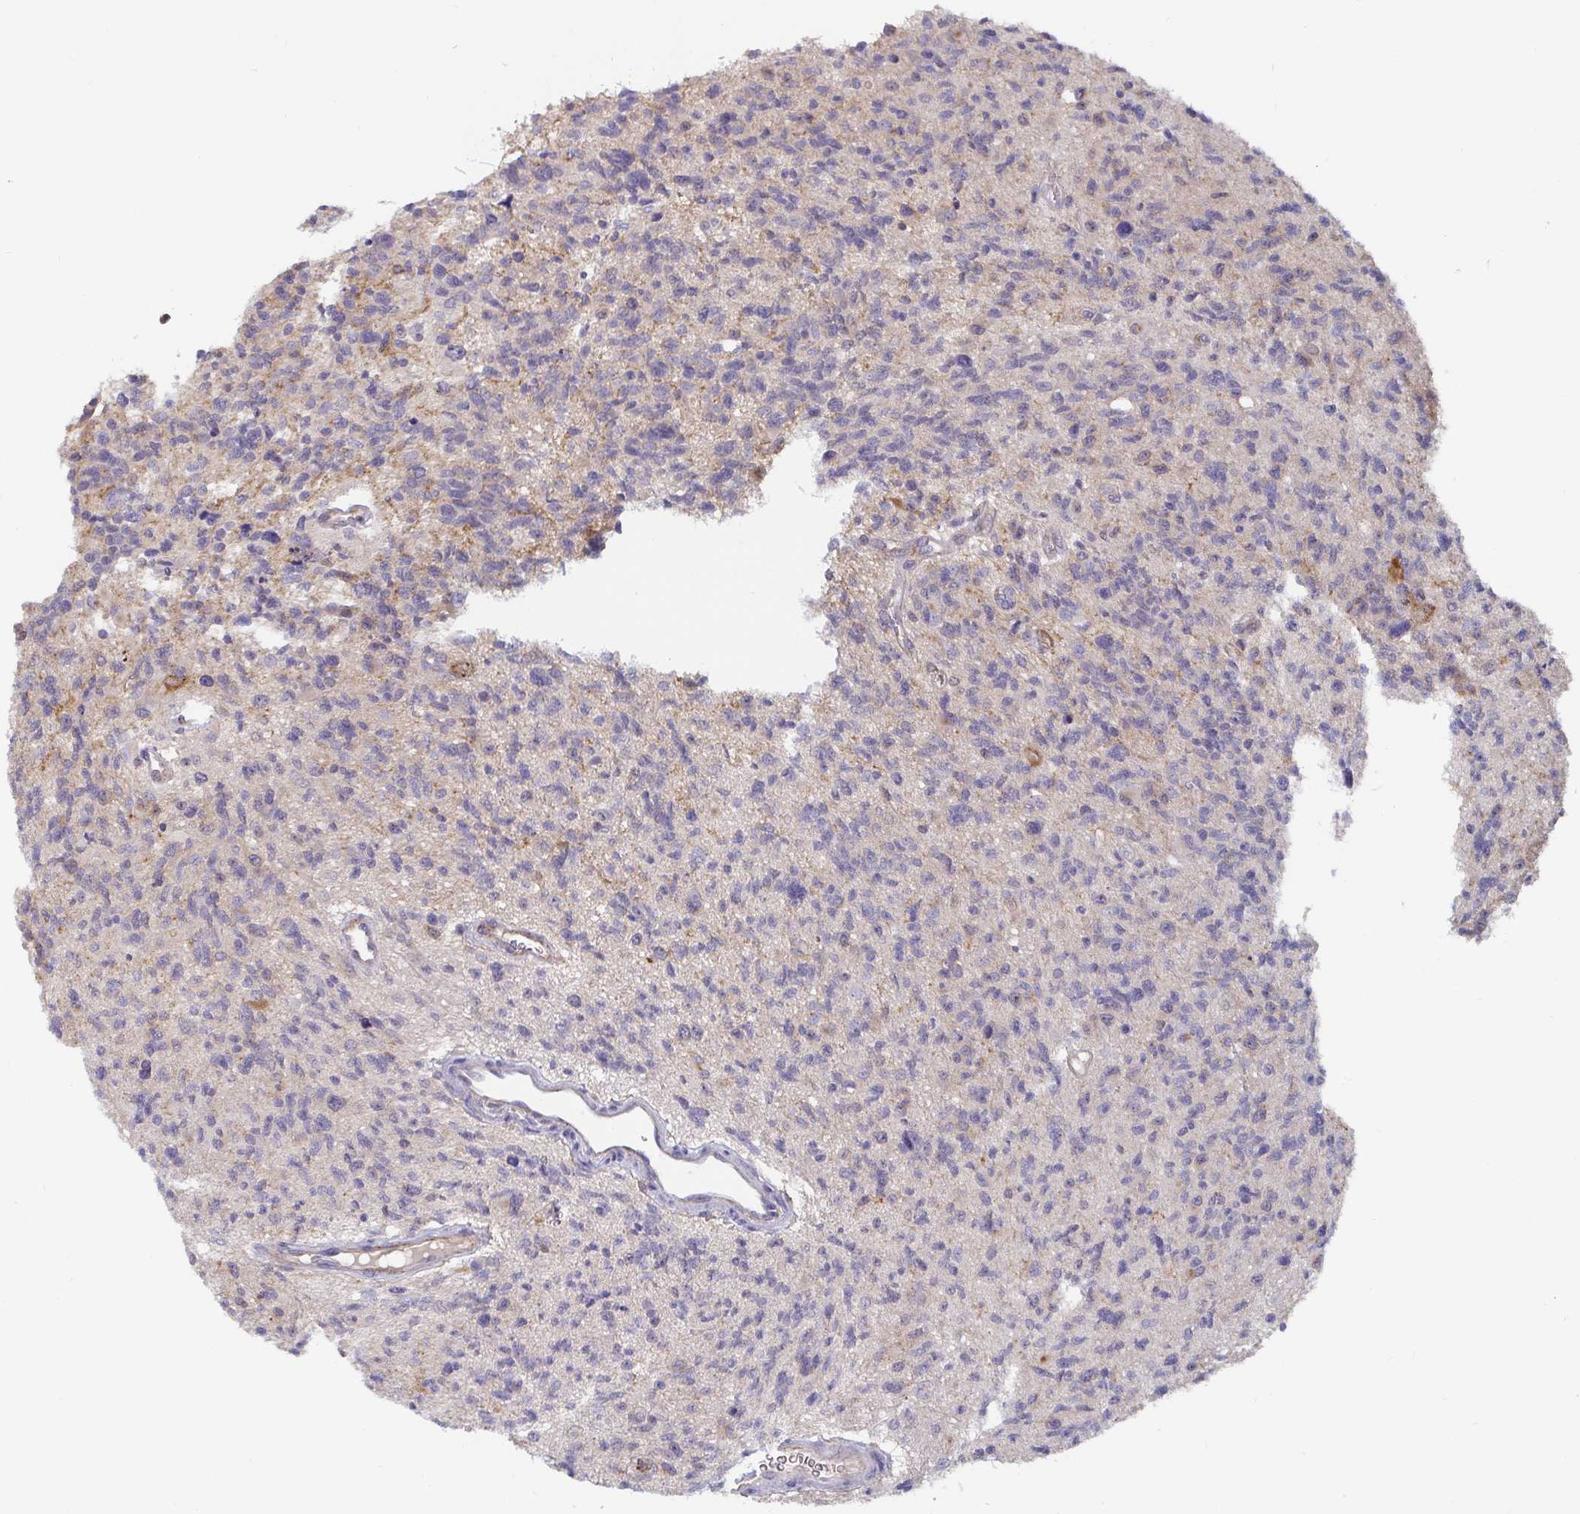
{"staining": {"intensity": "negative", "quantity": "none", "location": "none"}, "tissue": "glioma", "cell_type": "Tumor cells", "image_type": "cancer", "snomed": [{"axis": "morphology", "description": "Glioma, malignant, High grade"}, {"axis": "topography", "description": "Brain"}], "caption": "This is a micrograph of immunohistochemistry staining of malignant high-grade glioma, which shows no positivity in tumor cells.", "gene": "CDH18", "patient": {"sex": "male", "age": 29}}